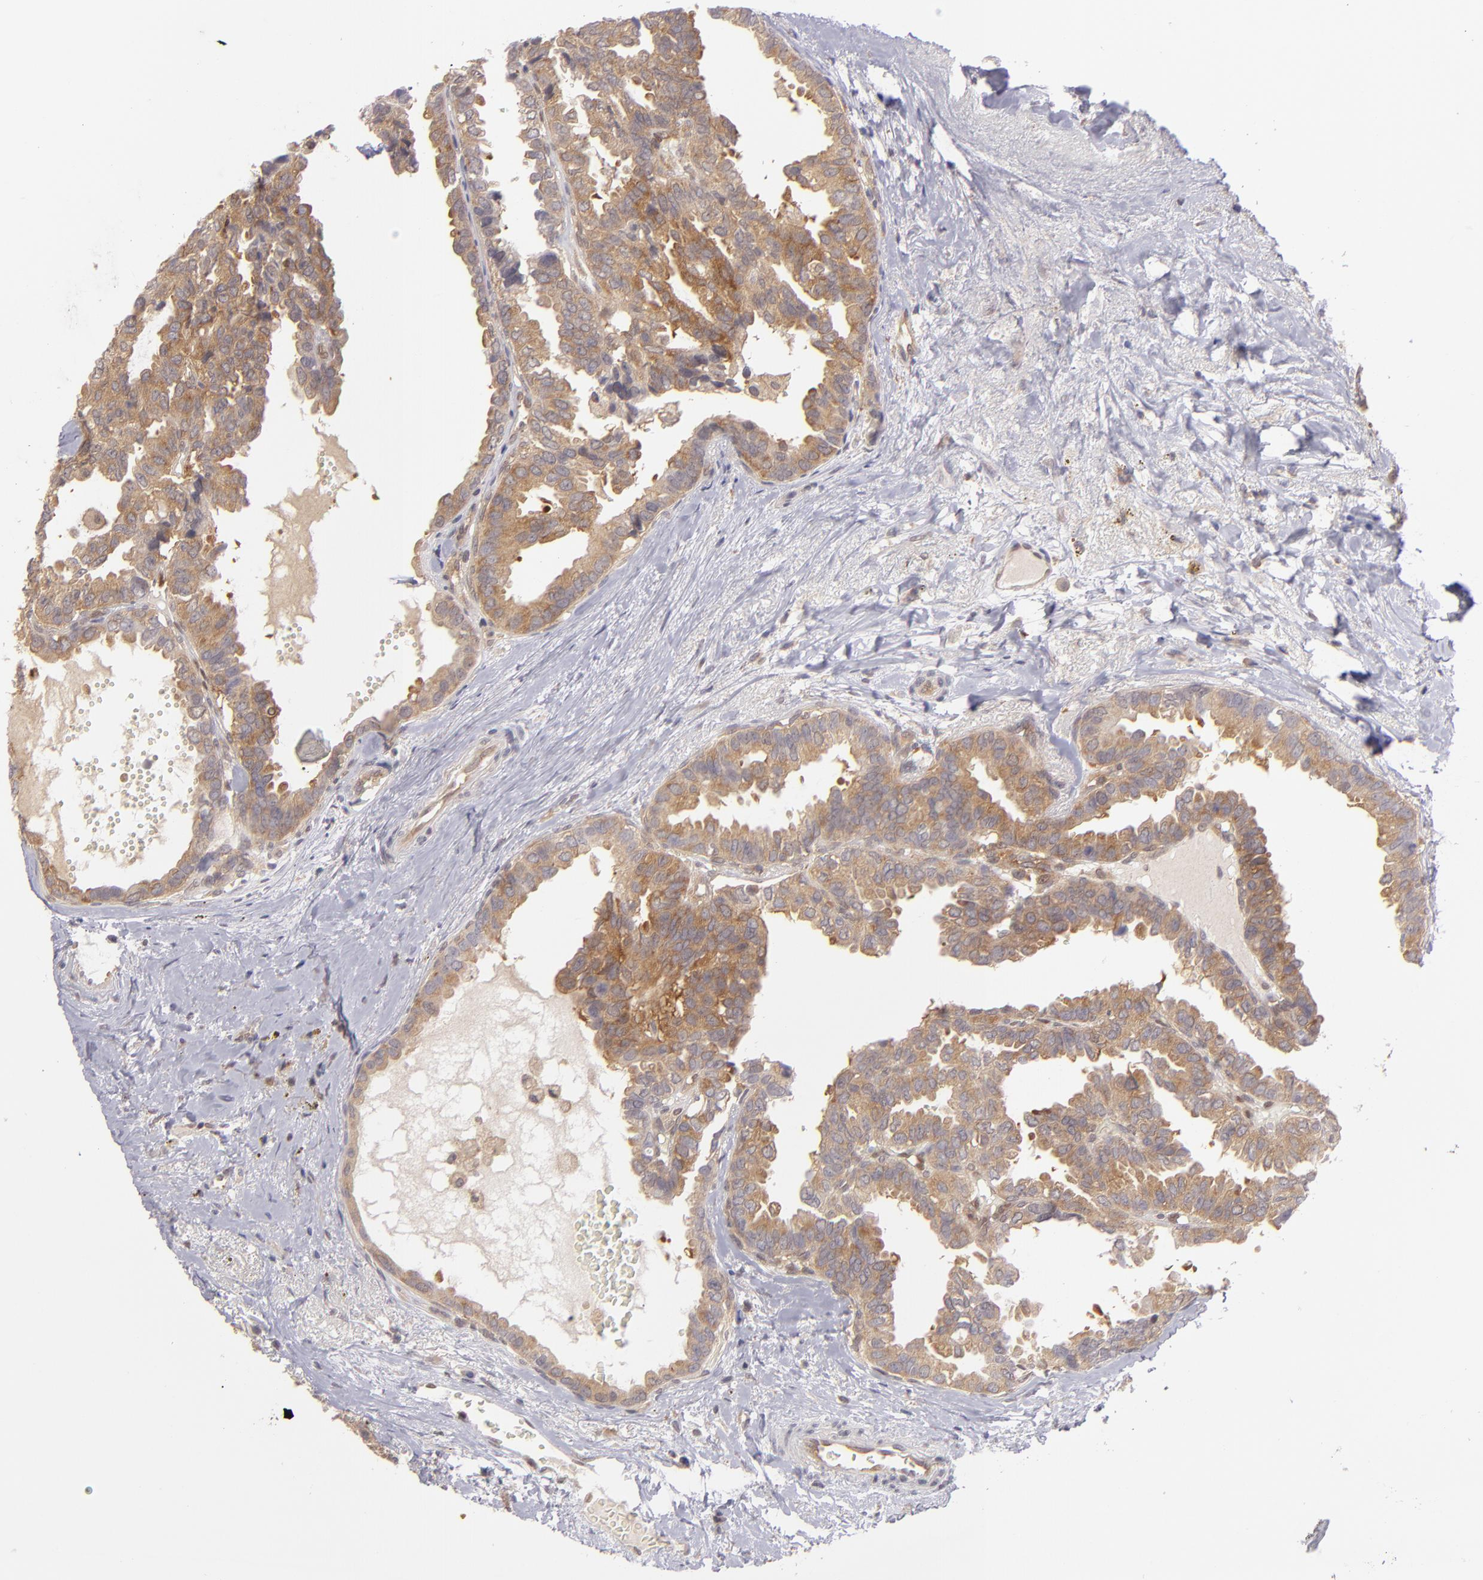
{"staining": {"intensity": "strong", "quantity": ">75%", "location": "cytoplasmic/membranous"}, "tissue": "breast cancer", "cell_type": "Tumor cells", "image_type": "cancer", "snomed": [{"axis": "morphology", "description": "Duct carcinoma"}, {"axis": "topography", "description": "Breast"}], "caption": "IHC (DAB (3,3'-diaminobenzidine)) staining of human breast cancer (invasive ductal carcinoma) exhibits strong cytoplasmic/membranous protein expression in approximately >75% of tumor cells.", "gene": "PTPN13", "patient": {"sex": "female", "age": 69}}